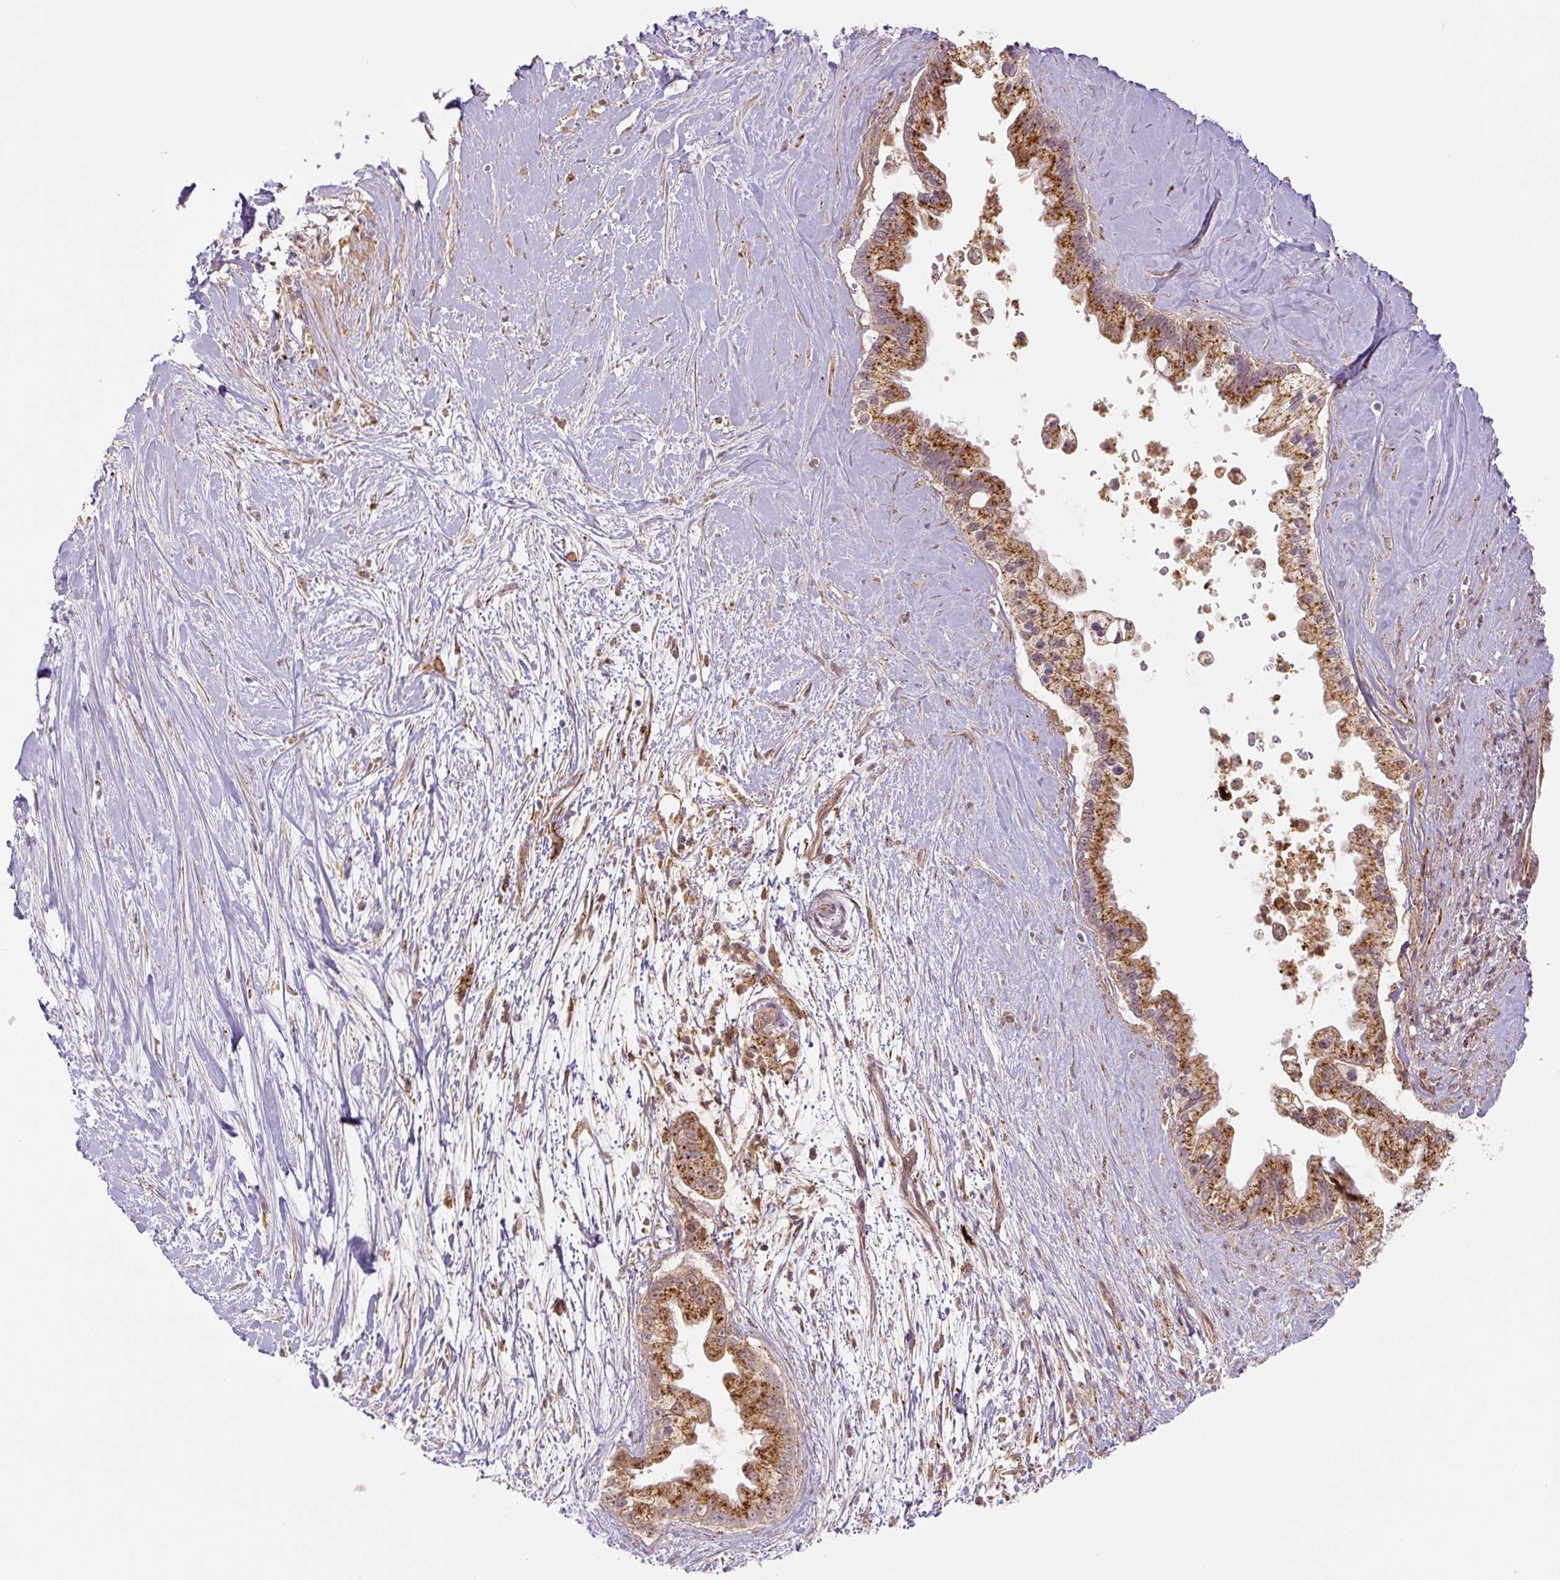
{"staining": {"intensity": "strong", "quantity": ">75%", "location": "cytoplasmic/membranous"}, "tissue": "pancreatic cancer", "cell_type": "Tumor cells", "image_type": "cancer", "snomed": [{"axis": "morphology", "description": "Adenocarcinoma, NOS"}, {"axis": "topography", "description": "Pancreas"}], "caption": "Brown immunohistochemical staining in human adenocarcinoma (pancreatic) exhibits strong cytoplasmic/membranous staining in about >75% of tumor cells.", "gene": "ZSWIM7", "patient": {"sex": "female", "age": 69}}